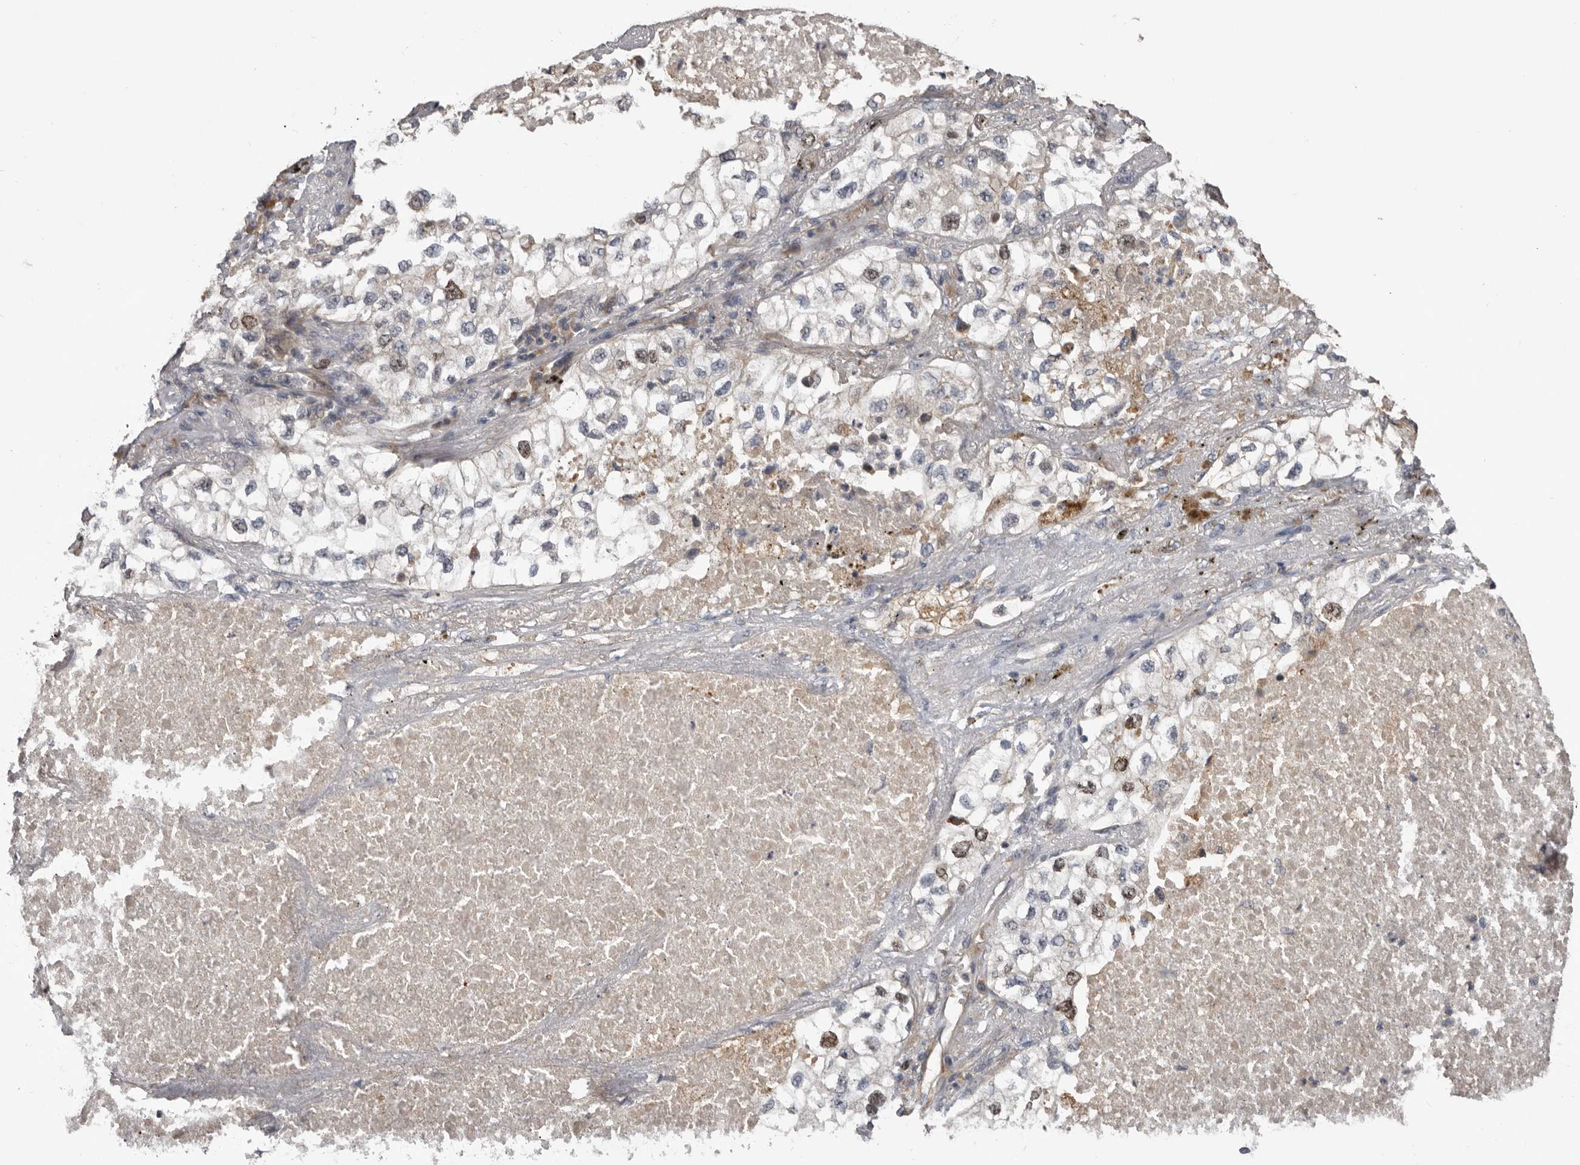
{"staining": {"intensity": "moderate", "quantity": "<25%", "location": "nuclear"}, "tissue": "lung cancer", "cell_type": "Tumor cells", "image_type": "cancer", "snomed": [{"axis": "morphology", "description": "Adenocarcinoma, NOS"}, {"axis": "topography", "description": "Lung"}], "caption": "Protein expression analysis of lung cancer (adenocarcinoma) reveals moderate nuclear positivity in about <25% of tumor cells. Nuclei are stained in blue.", "gene": "CDCA8", "patient": {"sex": "male", "age": 63}}